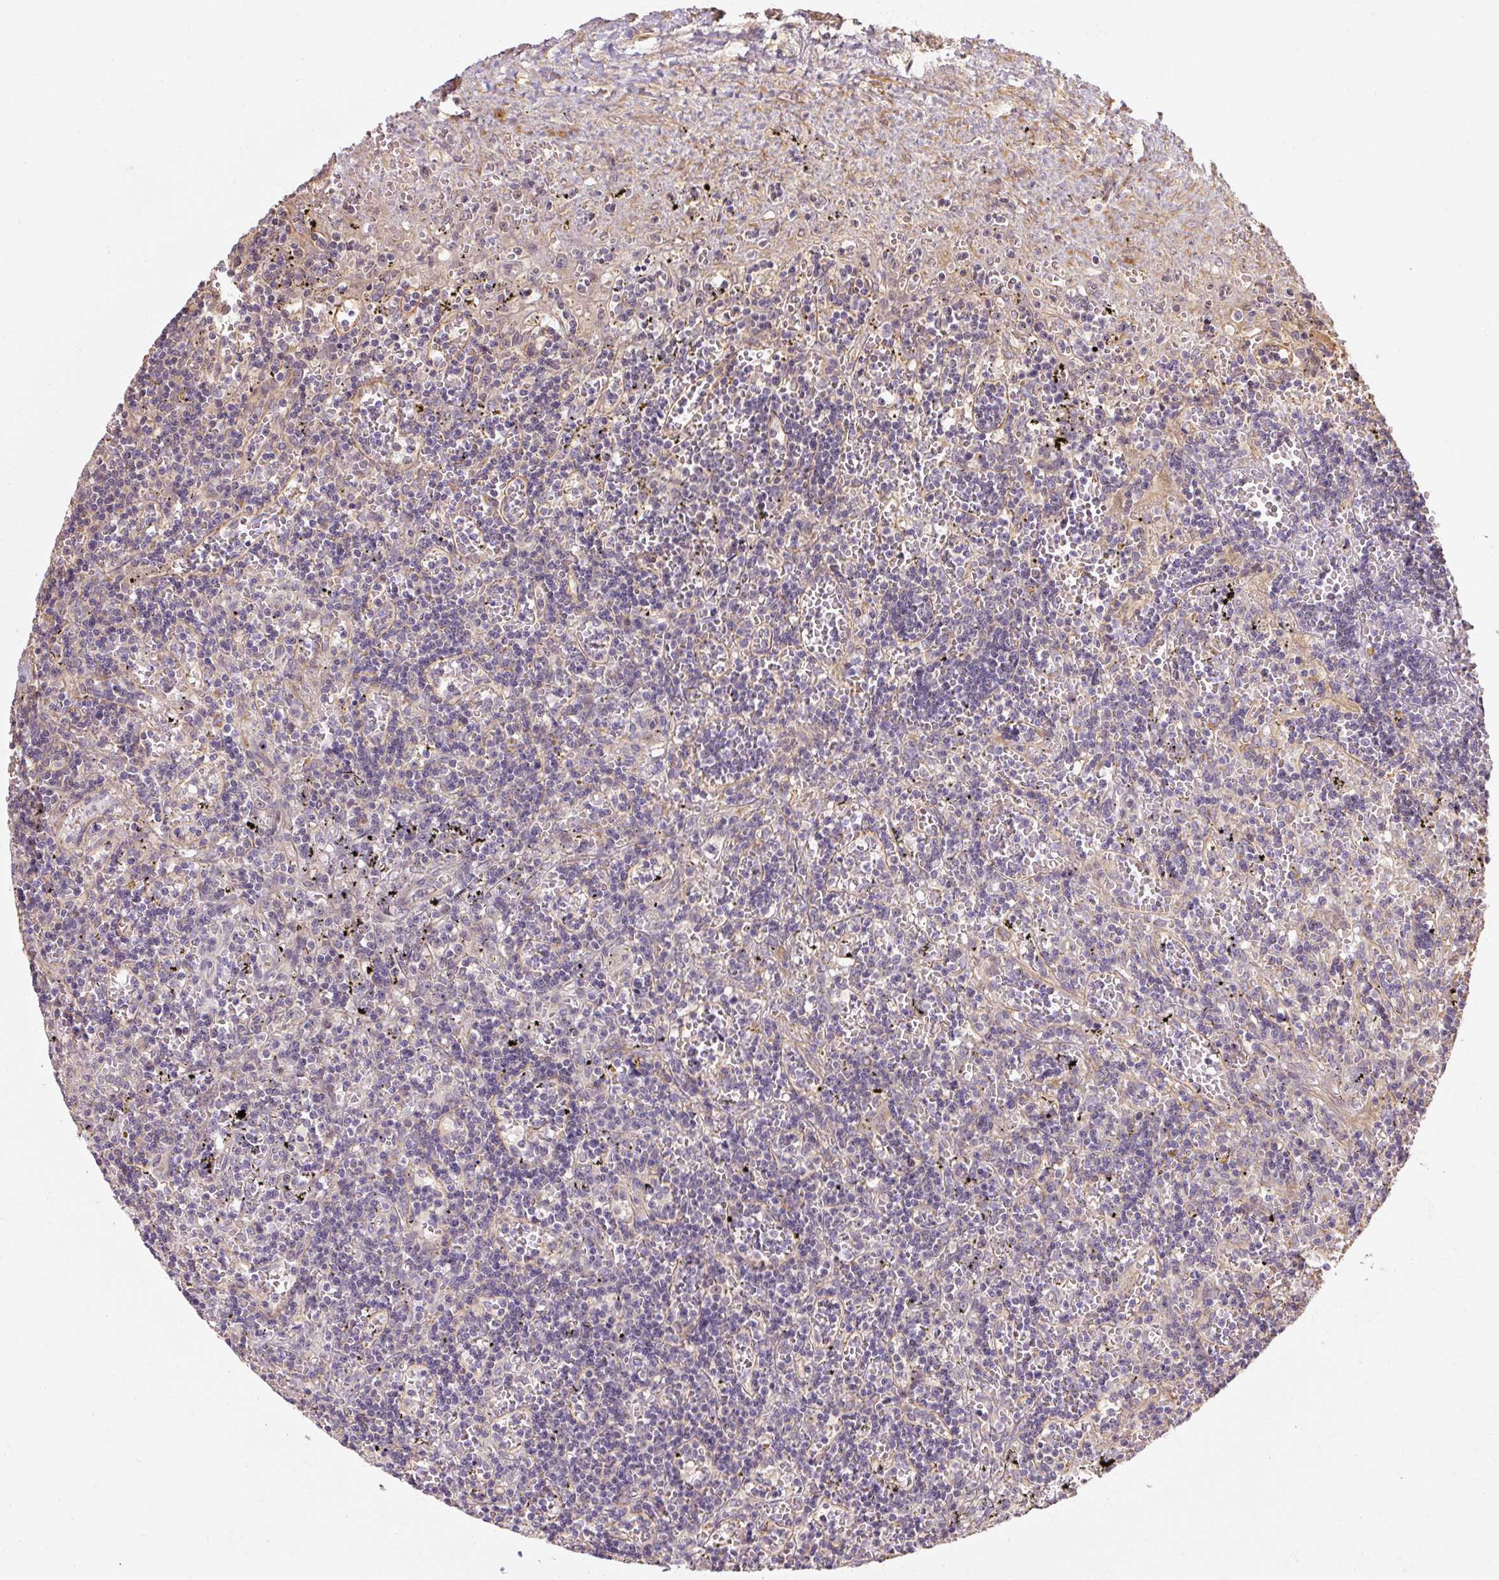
{"staining": {"intensity": "negative", "quantity": "none", "location": "none"}, "tissue": "lymphoma", "cell_type": "Tumor cells", "image_type": "cancer", "snomed": [{"axis": "morphology", "description": "Malignant lymphoma, non-Hodgkin's type, Low grade"}, {"axis": "topography", "description": "Spleen"}], "caption": "This is a micrograph of IHC staining of lymphoma, which shows no positivity in tumor cells.", "gene": "RB1CC1", "patient": {"sex": "male", "age": 60}}